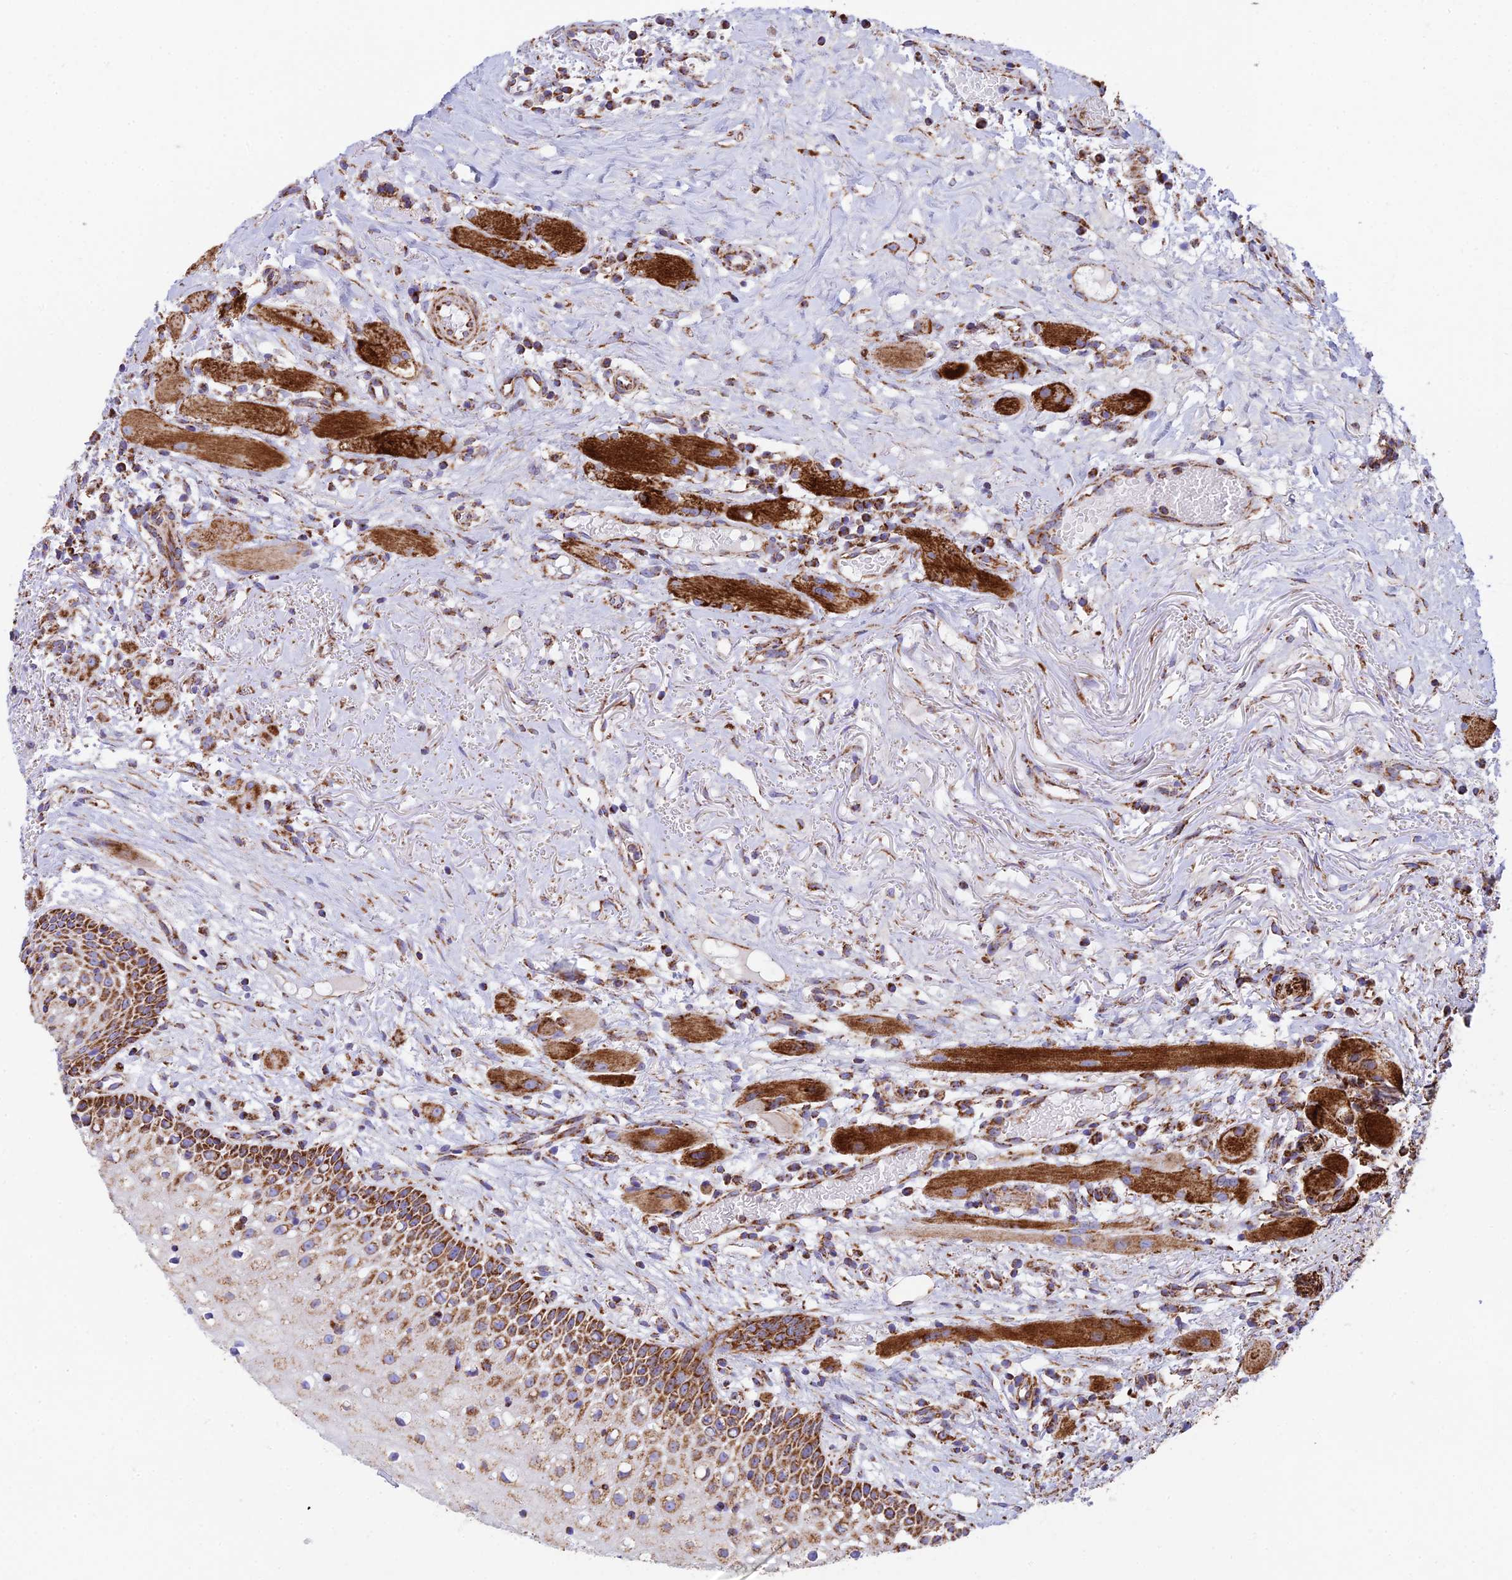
{"staining": {"intensity": "strong", "quantity": "25%-75%", "location": "cytoplasmic/membranous"}, "tissue": "oral mucosa", "cell_type": "Squamous epithelial cells", "image_type": "normal", "snomed": [{"axis": "morphology", "description": "Normal tissue, NOS"}, {"axis": "topography", "description": "Oral tissue"}], "caption": "A high-resolution micrograph shows immunohistochemistry staining of benign oral mucosa, which reveals strong cytoplasmic/membranous staining in approximately 25%-75% of squamous epithelial cells.", "gene": "CHCHD3", "patient": {"sex": "female", "age": 69}}